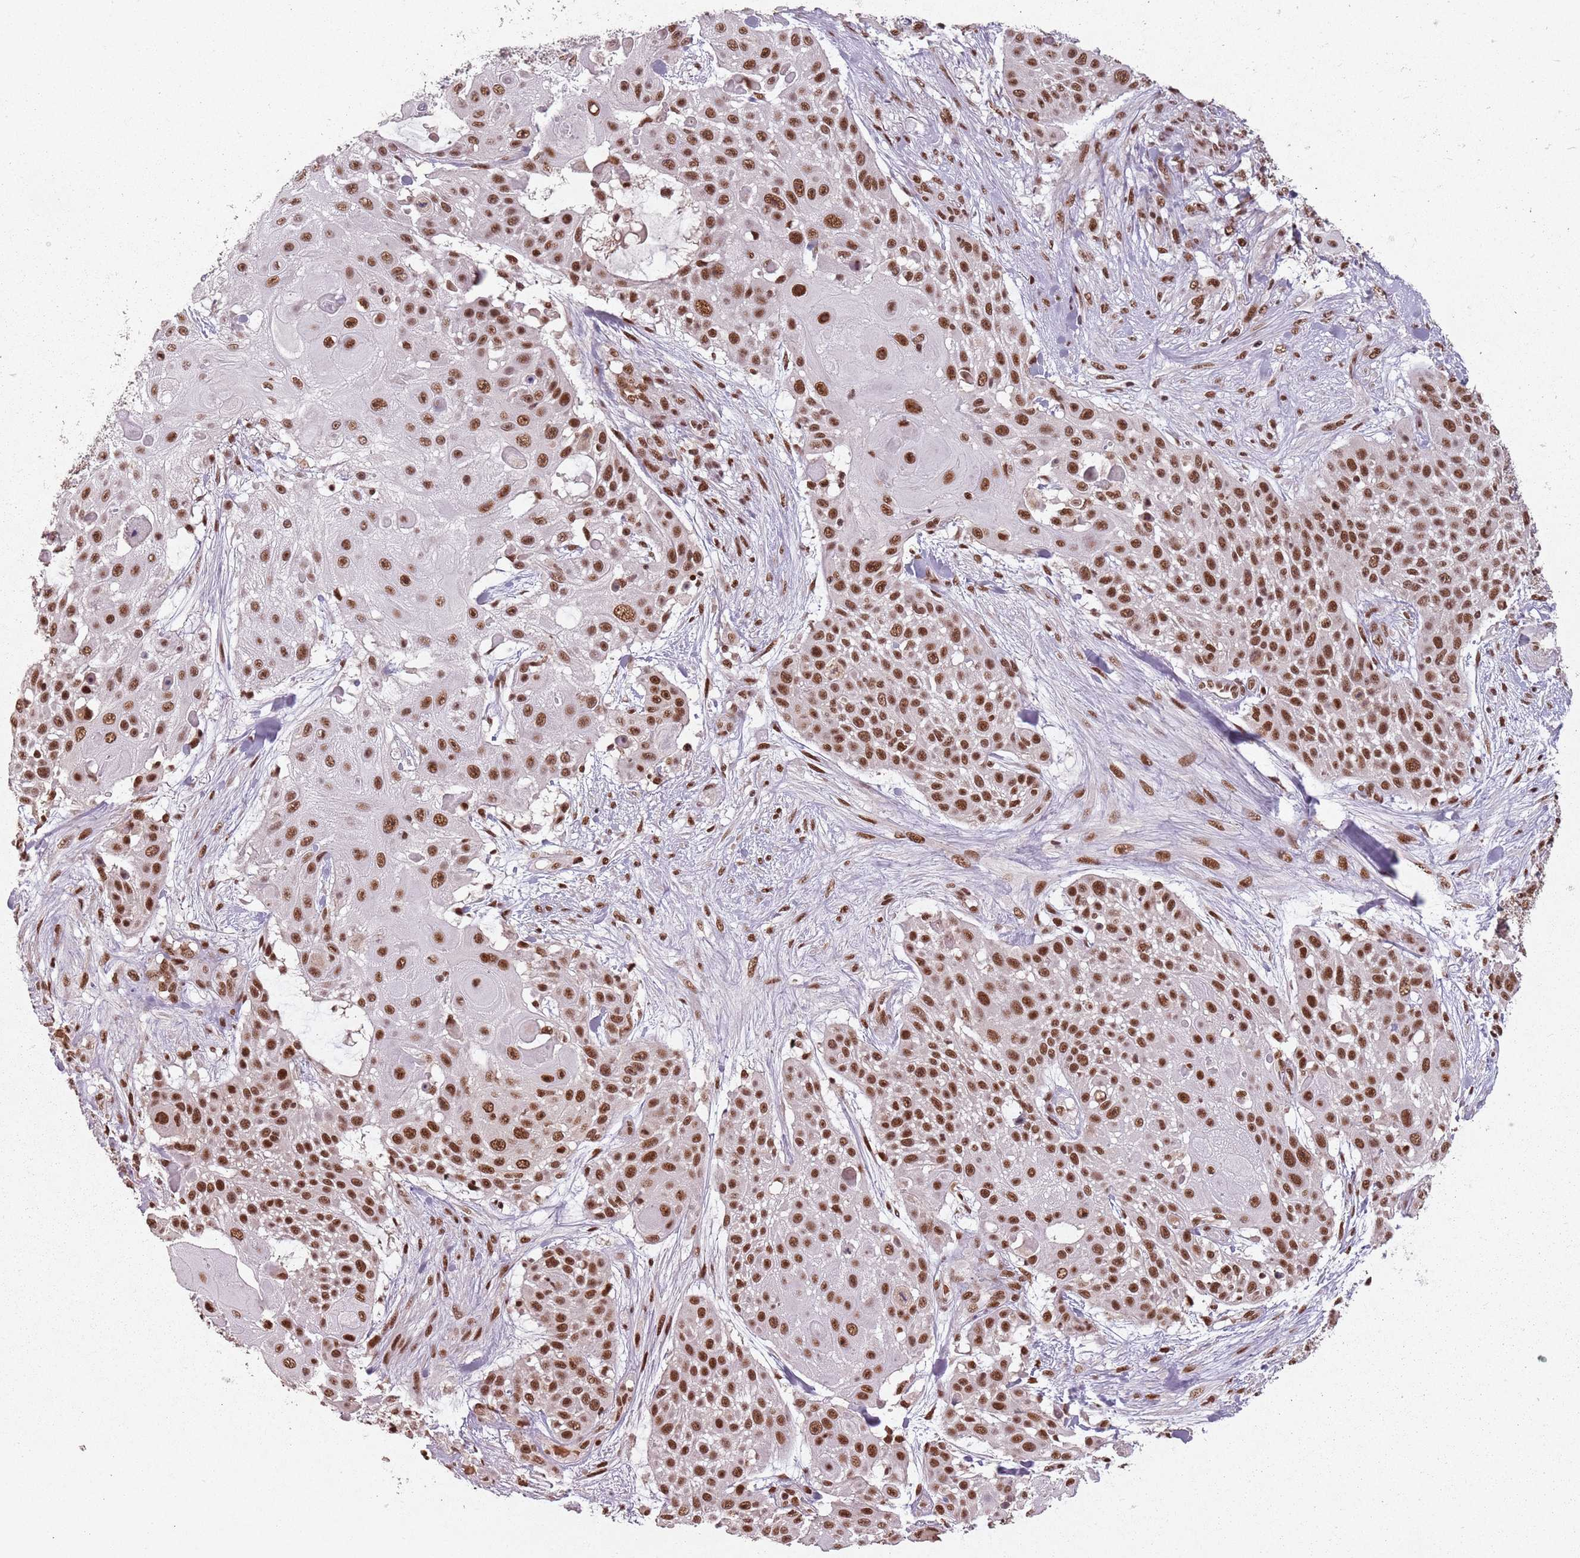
{"staining": {"intensity": "moderate", "quantity": ">75%", "location": "nuclear"}, "tissue": "skin cancer", "cell_type": "Tumor cells", "image_type": "cancer", "snomed": [{"axis": "morphology", "description": "Squamous cell carcinoma, NOS"}, {"axis": "topography", "description": "Skin"}], "caption": "An immunohistochemistry (IHC) image of neoplastic tissue is shown. Protein staining in brown labels moderate nuclear positivity in squamous cell carcinoma (skin) within tumor cells.", "gene": "NCBP1", "patient": {"sex": "female", "age": 86}}